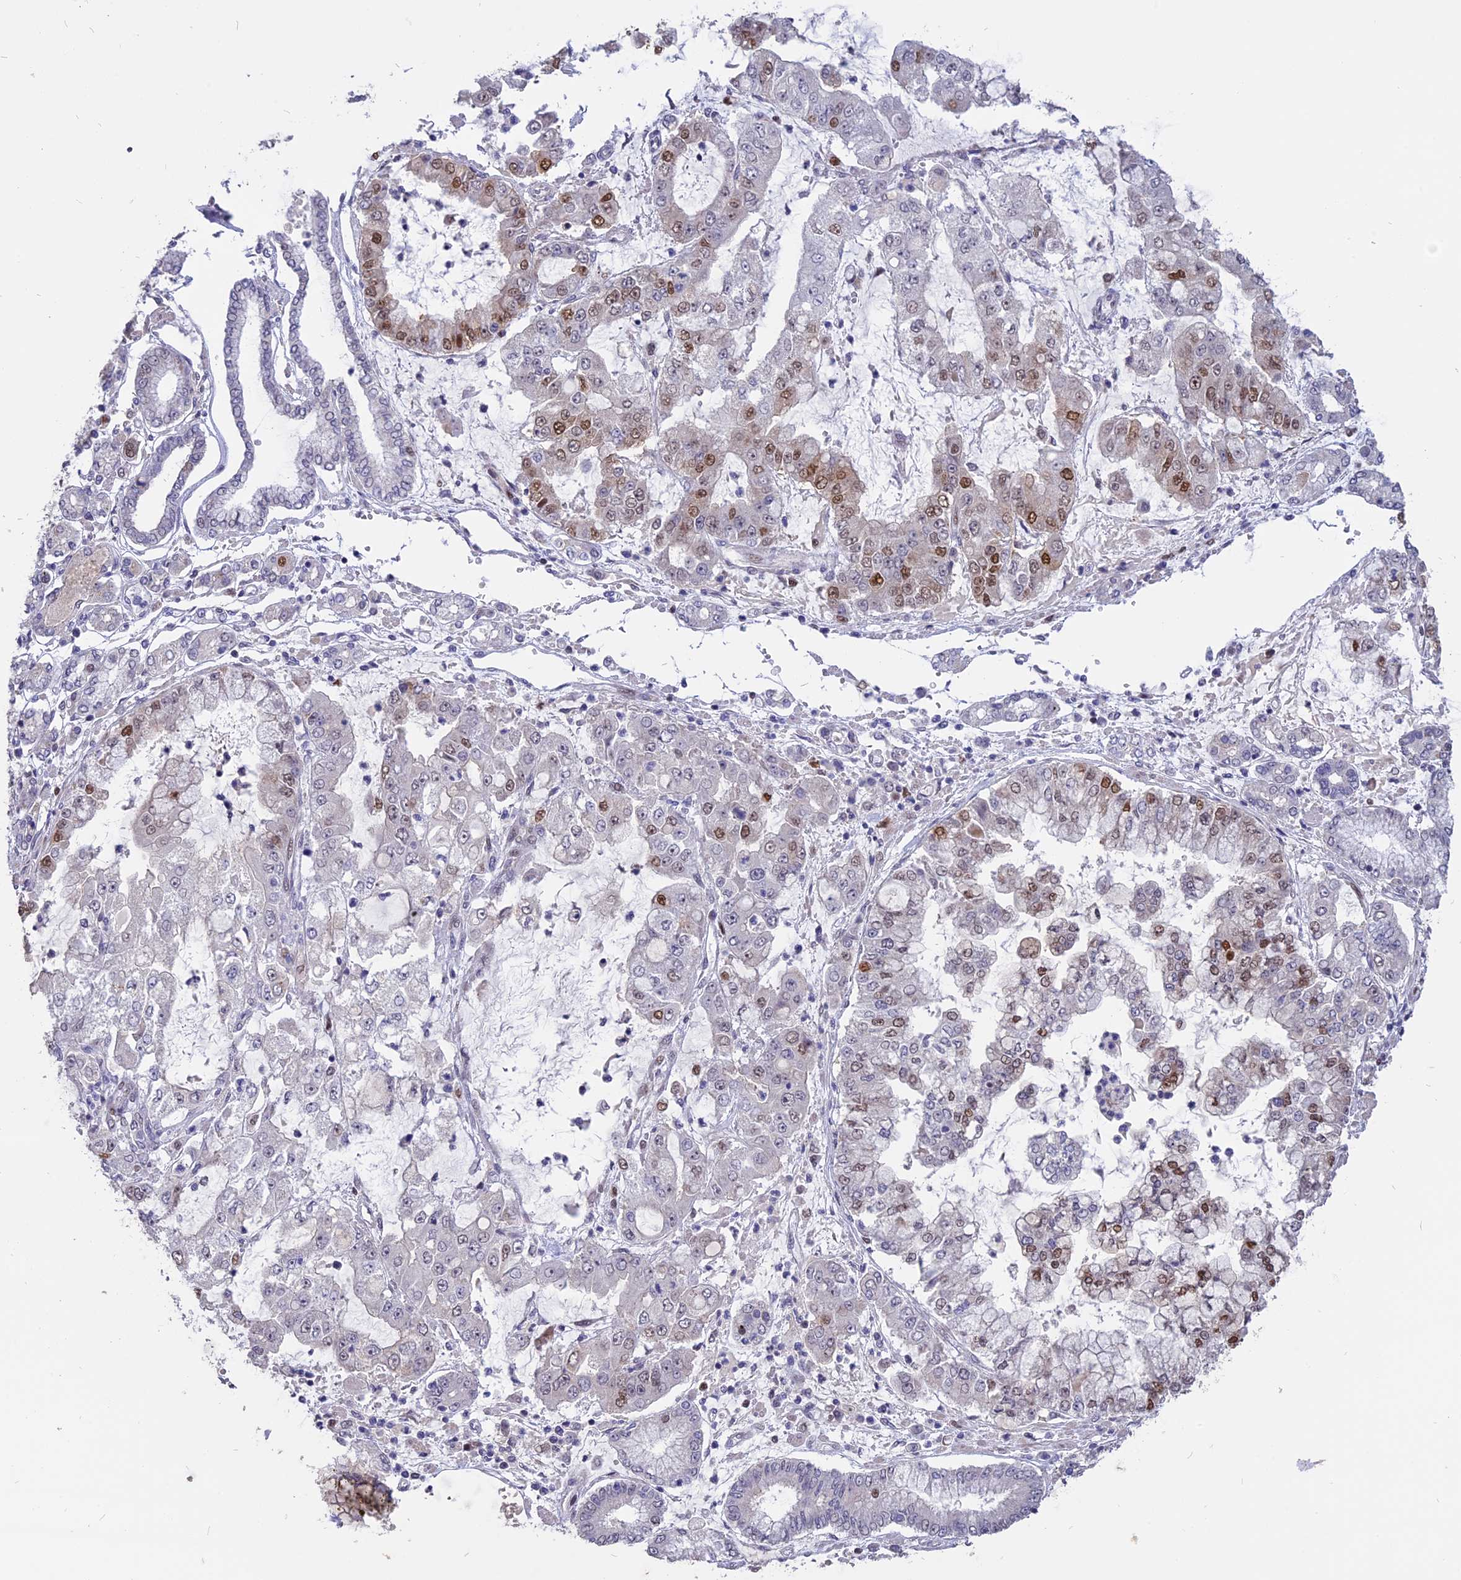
{"staining": {"intensity": "moderate", "quantity": "<25%", "location": "nuclear"}, "tissue": "stomach cancer", "cell_type": "Tumor cells", "image_type": "cancer", "snomed": [{"axis": "morphology", "description": "Adenocarcinoma, NOS"}, {"axis": "topography", "description": "Stomach"}], "caption": "An IHC micrograph of tumor tissue is shown. Protein staining in brown labels moderate nuclear positivity in stomach adenocarcinoma within tumor cells.", "gene": "TMEM263", "patient": {"sex": "male", "age": 76}}